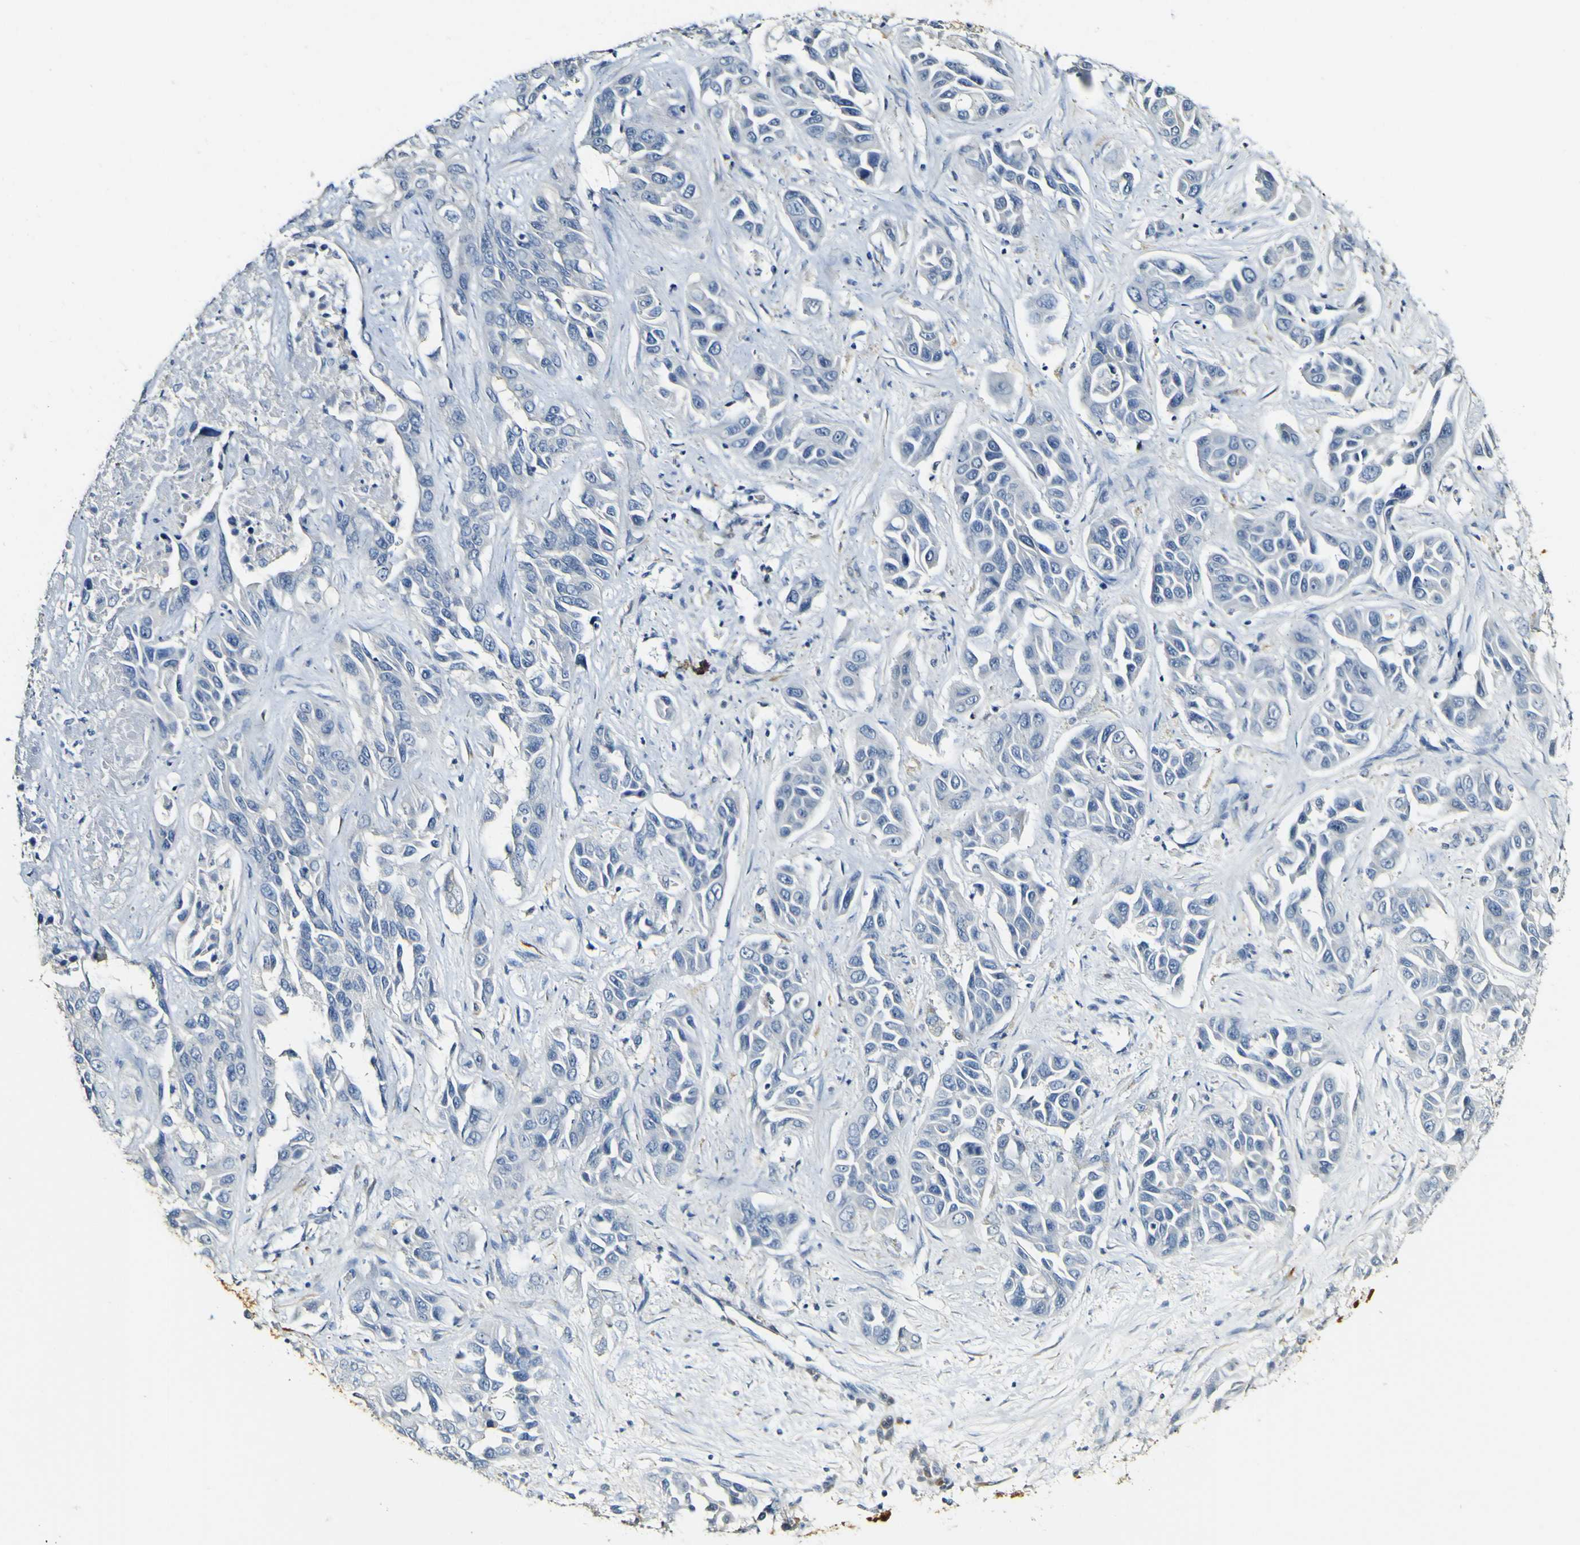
{"staining": {"intensity": "negative", "quantity": "none", "location": "none"}, "tissue": "liver cancer", "cell_type": "Tumor cells", "image_type": "cancer", "snomed": [{"axis": "morphology", "description": "Cholangiocarcinoma"}, {"axis": "topography", "description": "Liver"}], "caption": "Immunohistochemistry histopathology image of neoplastic tissue: liver cancer (cholangiocarcinoma) stained with DAB shows no significant protein staining in tumor cells. (IHC, brightfield microscopy, high magnification).", "gene": "FMO3", "patient": {"sex": "female", "age": 52}}